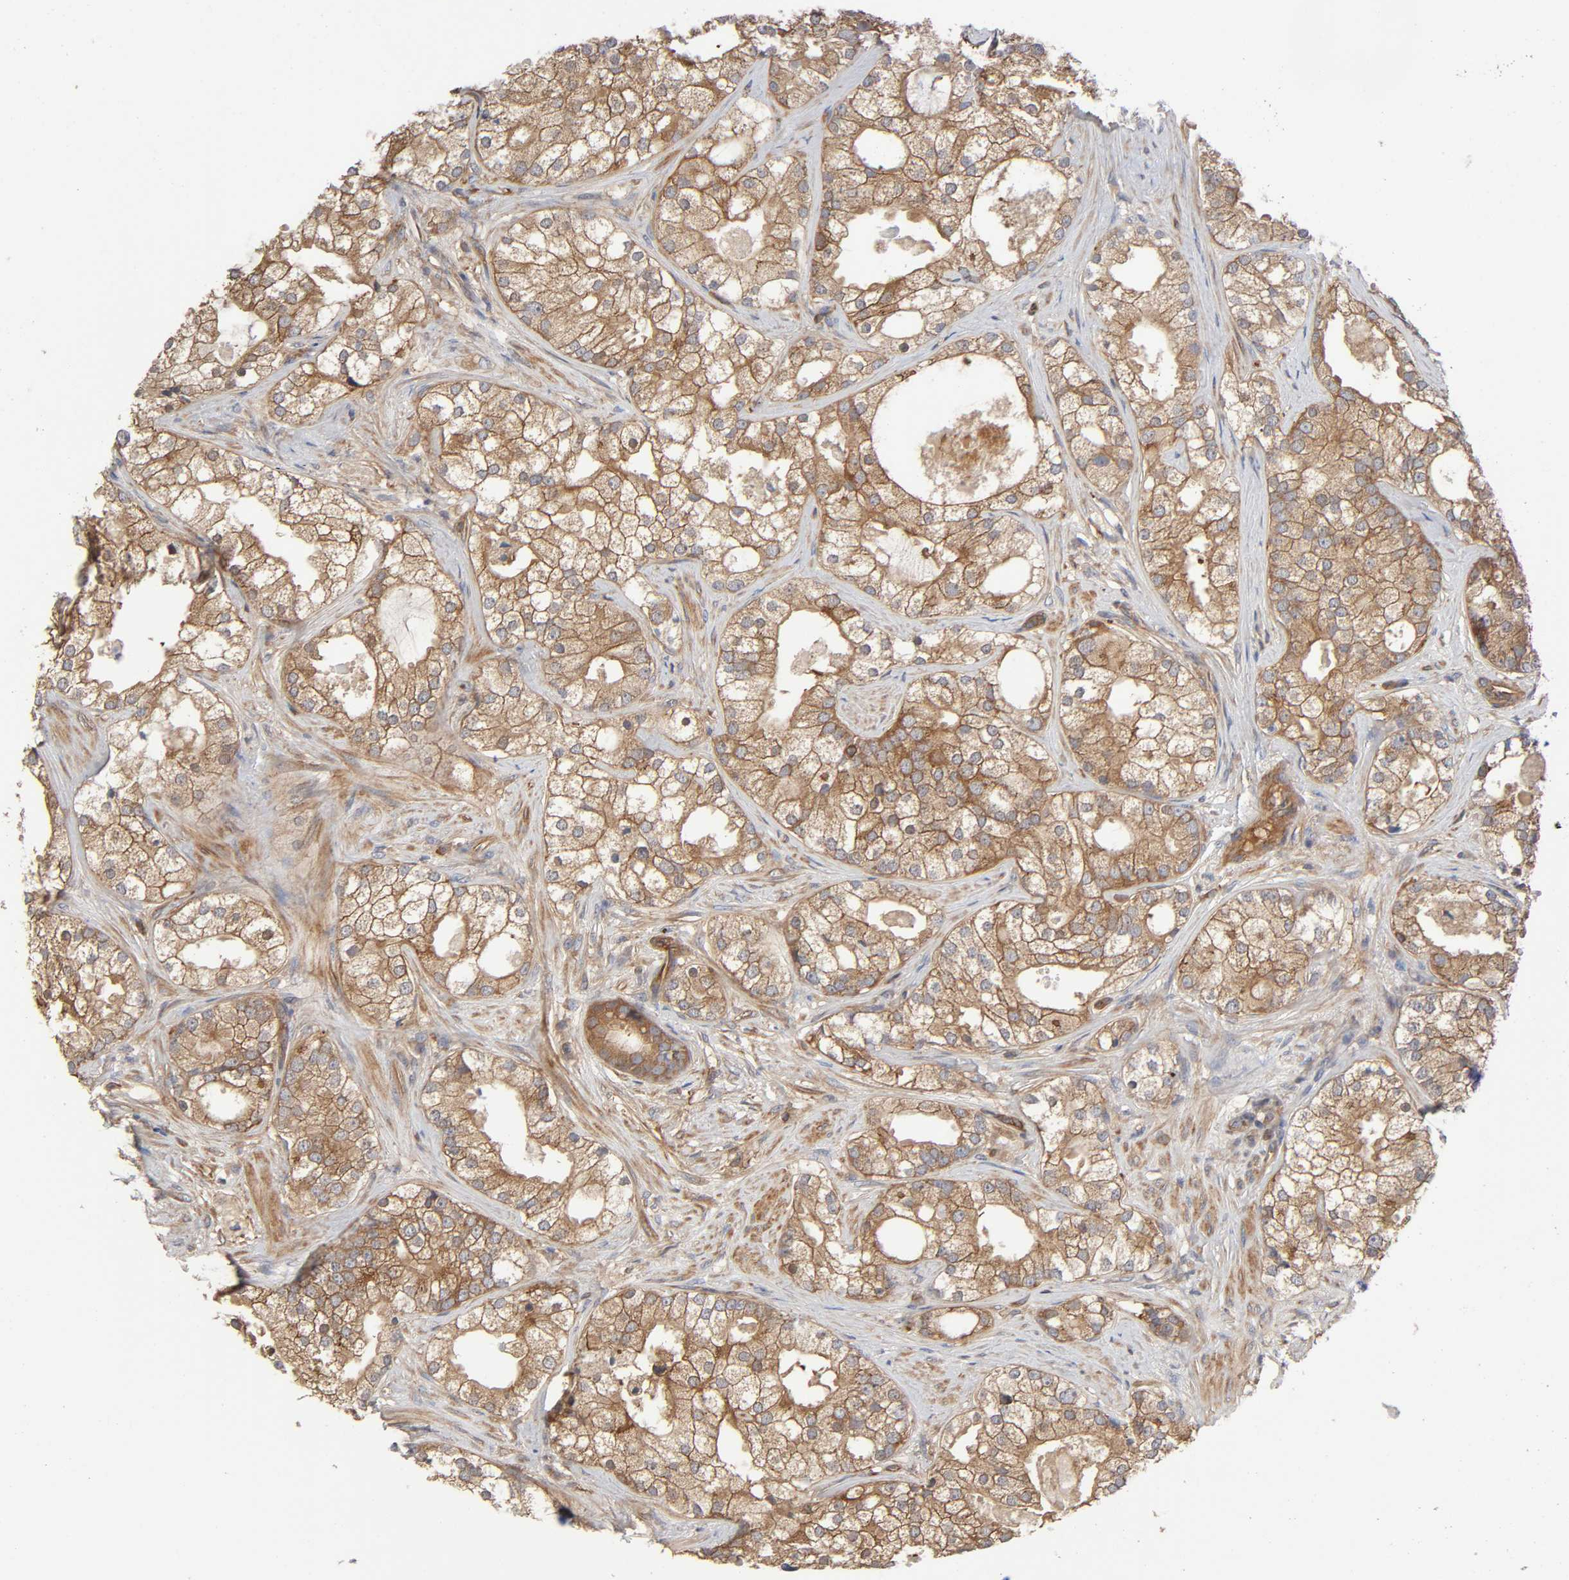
{"staining": {"intensity": "moderate", "quantity": "25%-75%", "location": "cytoplasmic/membranous"}, "tissue": "prostate cancer", "cell_type": "Tumor cells", "image_type": "cancer", "snomed": [{"axis": "morphology", "description": "Adenocarcinoma, Low grade"}, {"axis": "topography", "description": "Prostate"}], "caption": "Protein analysis of adenocarcinoma (low-grade) (prostate) tissue shows moderate cytoplasmic/membranous expression in about 25%-75% of tumor cells.", "gene": "LAMTOR2", "patient": {"sex": "male", "age": 58}}